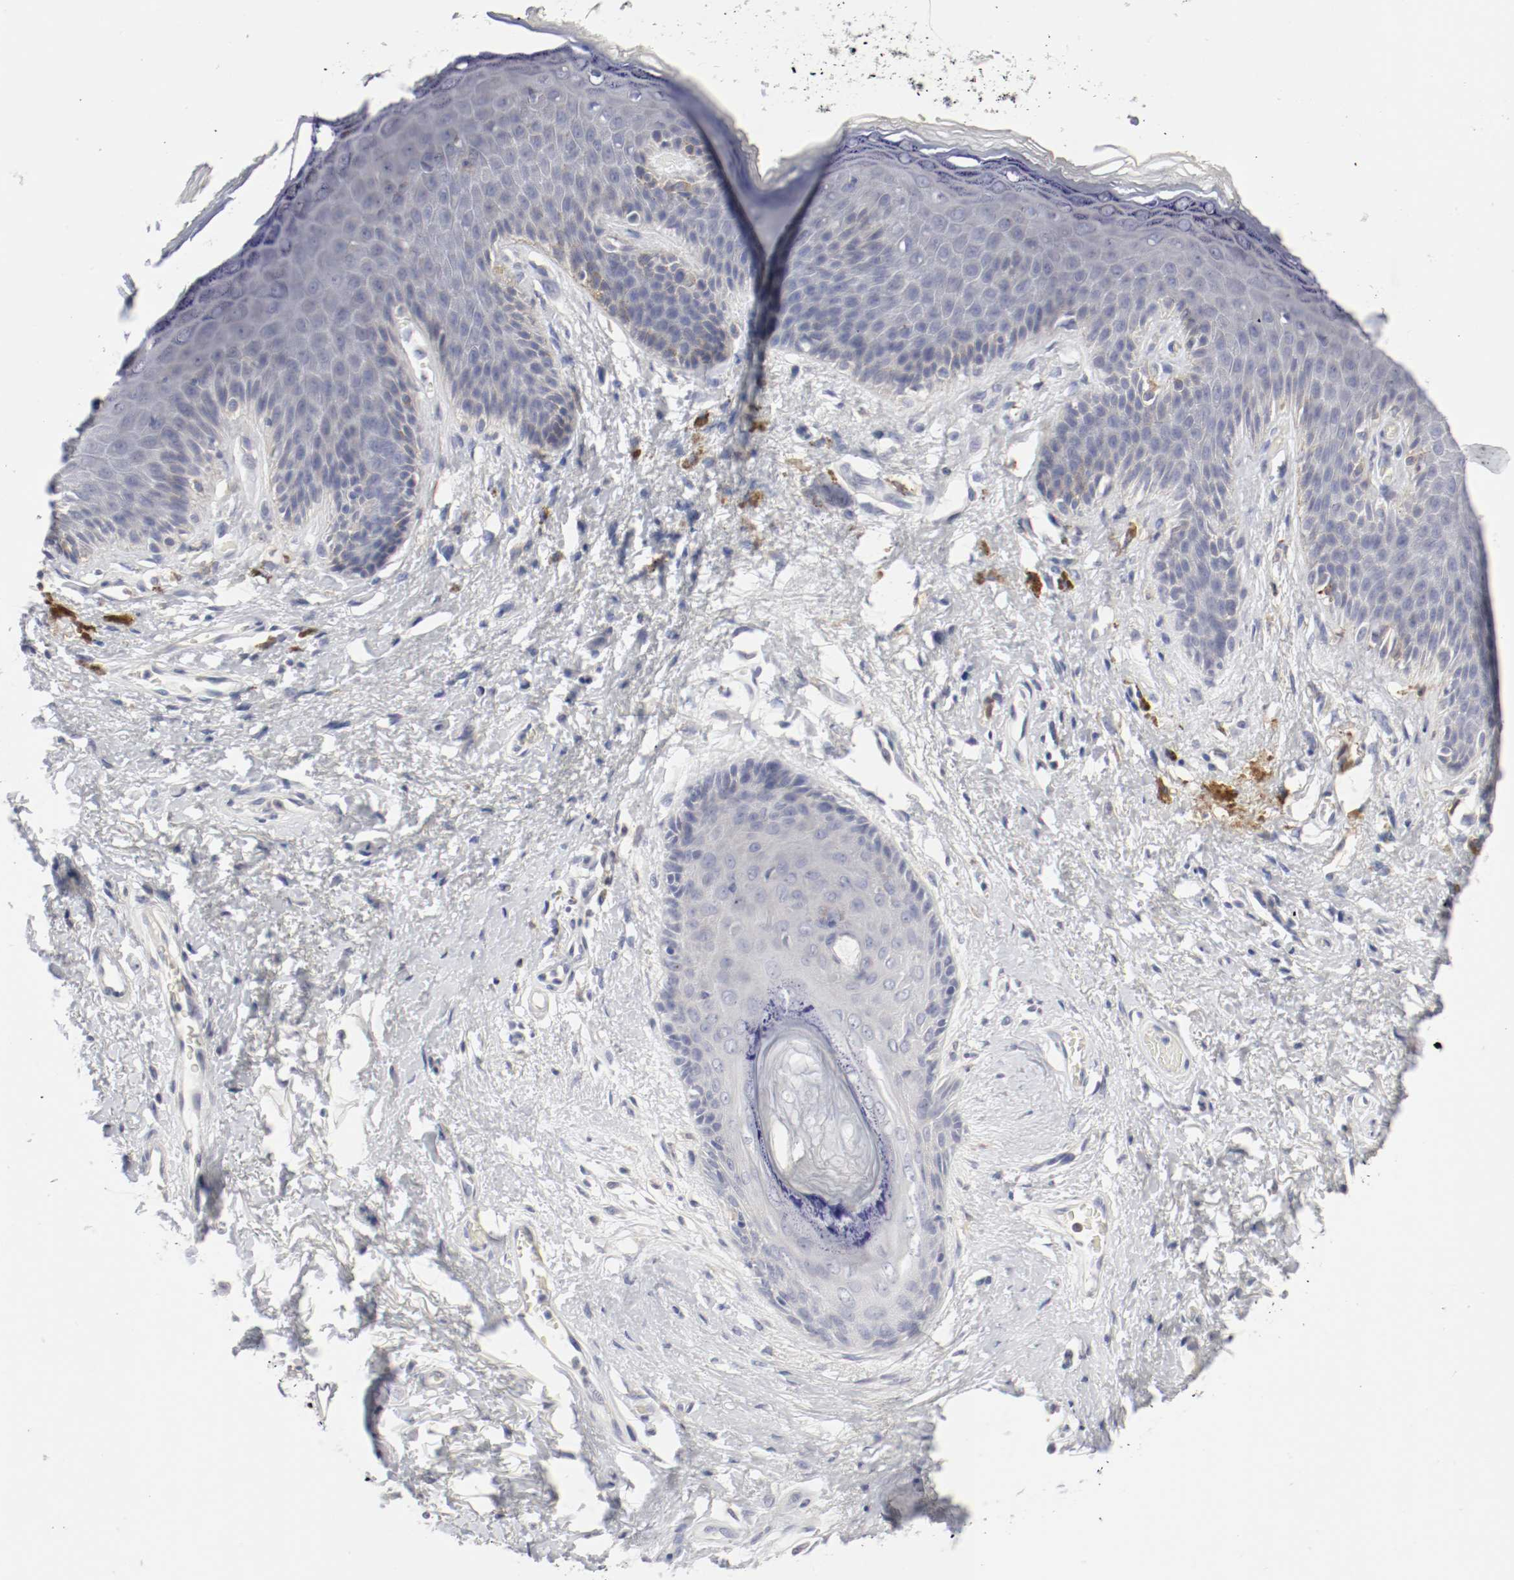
{"staining": {"intensity": "weak", "quantity": "<25%", "location": "cytoplasmic/membranous"}, "tissue": "skin", "cell_type": "Epidermal cells", "image_type": "normal", "snomed": [{"axis": "morphology", "description": "Normal tissue, NOS"}, {"axis": "topography", "description": "Anal"}], "caption": "A high-resolution histopathology image shows immunohistochemistry (IHC) staining of benign skin, which shows no significant expression in epidermal cells. Nuclei are stained in blue.", "gene": "ITGAX", "patient": {"sex": "female", "age": 46}}